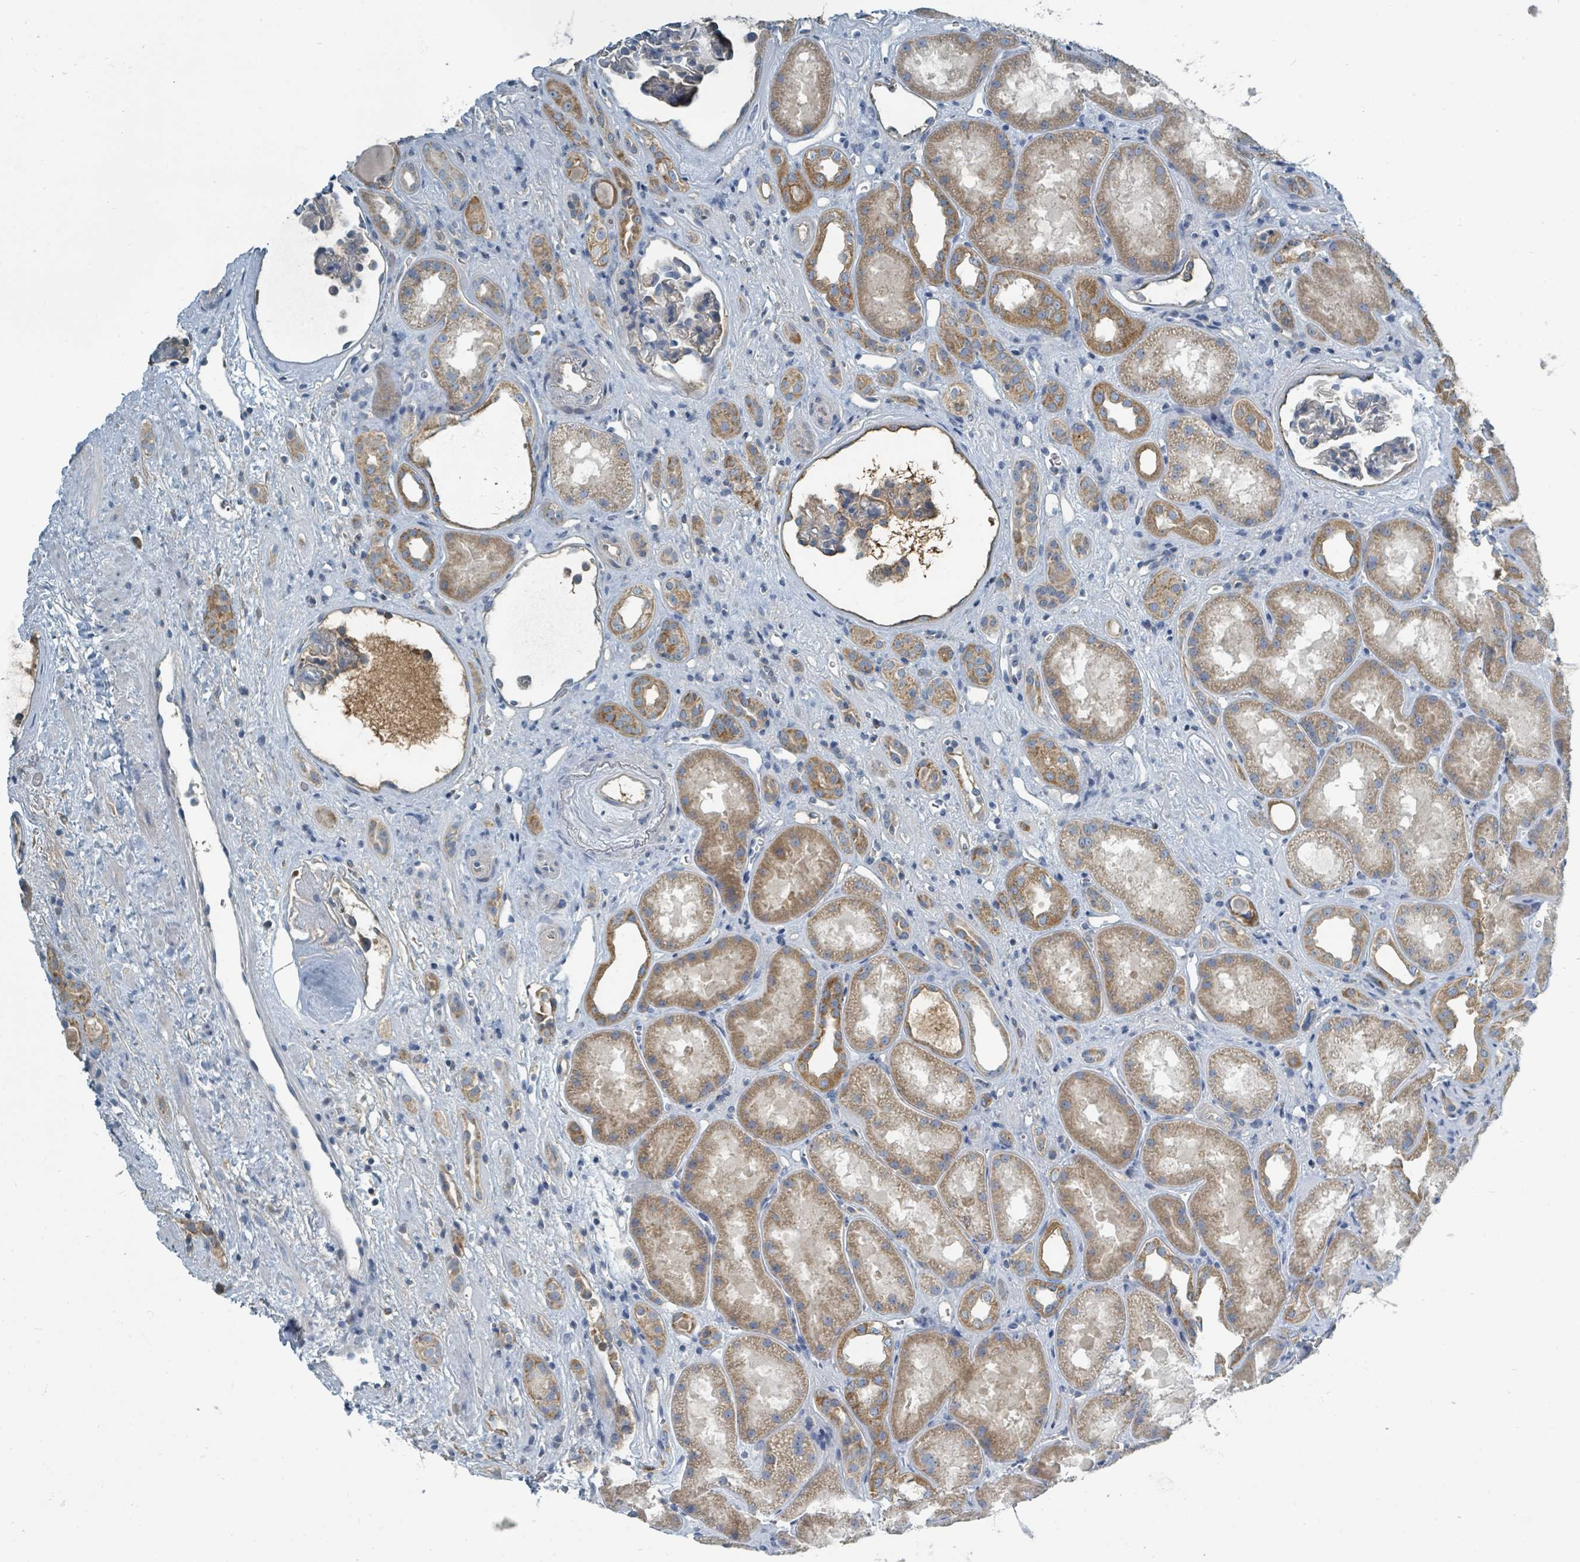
{"staining": {"intensity": "negative", "quantity": "none", "location": "none"}, "tissue": "kidney", "cell_type": "Cells in glomeruli", "image_type": "normal", "snomed": [{"axis": "morphology", "description": "Normal tissue, NOS"}, {"axis": "topography", "description": "Kidney"}], "caption": "Immunohistochemical staining of unremarkable human kidney demonstrates no significant positivity in cells in glomeruli. (DAB (3,3'-diaminobenzidine) IHC, high magnification).", "gene": "SLC25A23", "patient": {"sex": "male", "age": 61}}